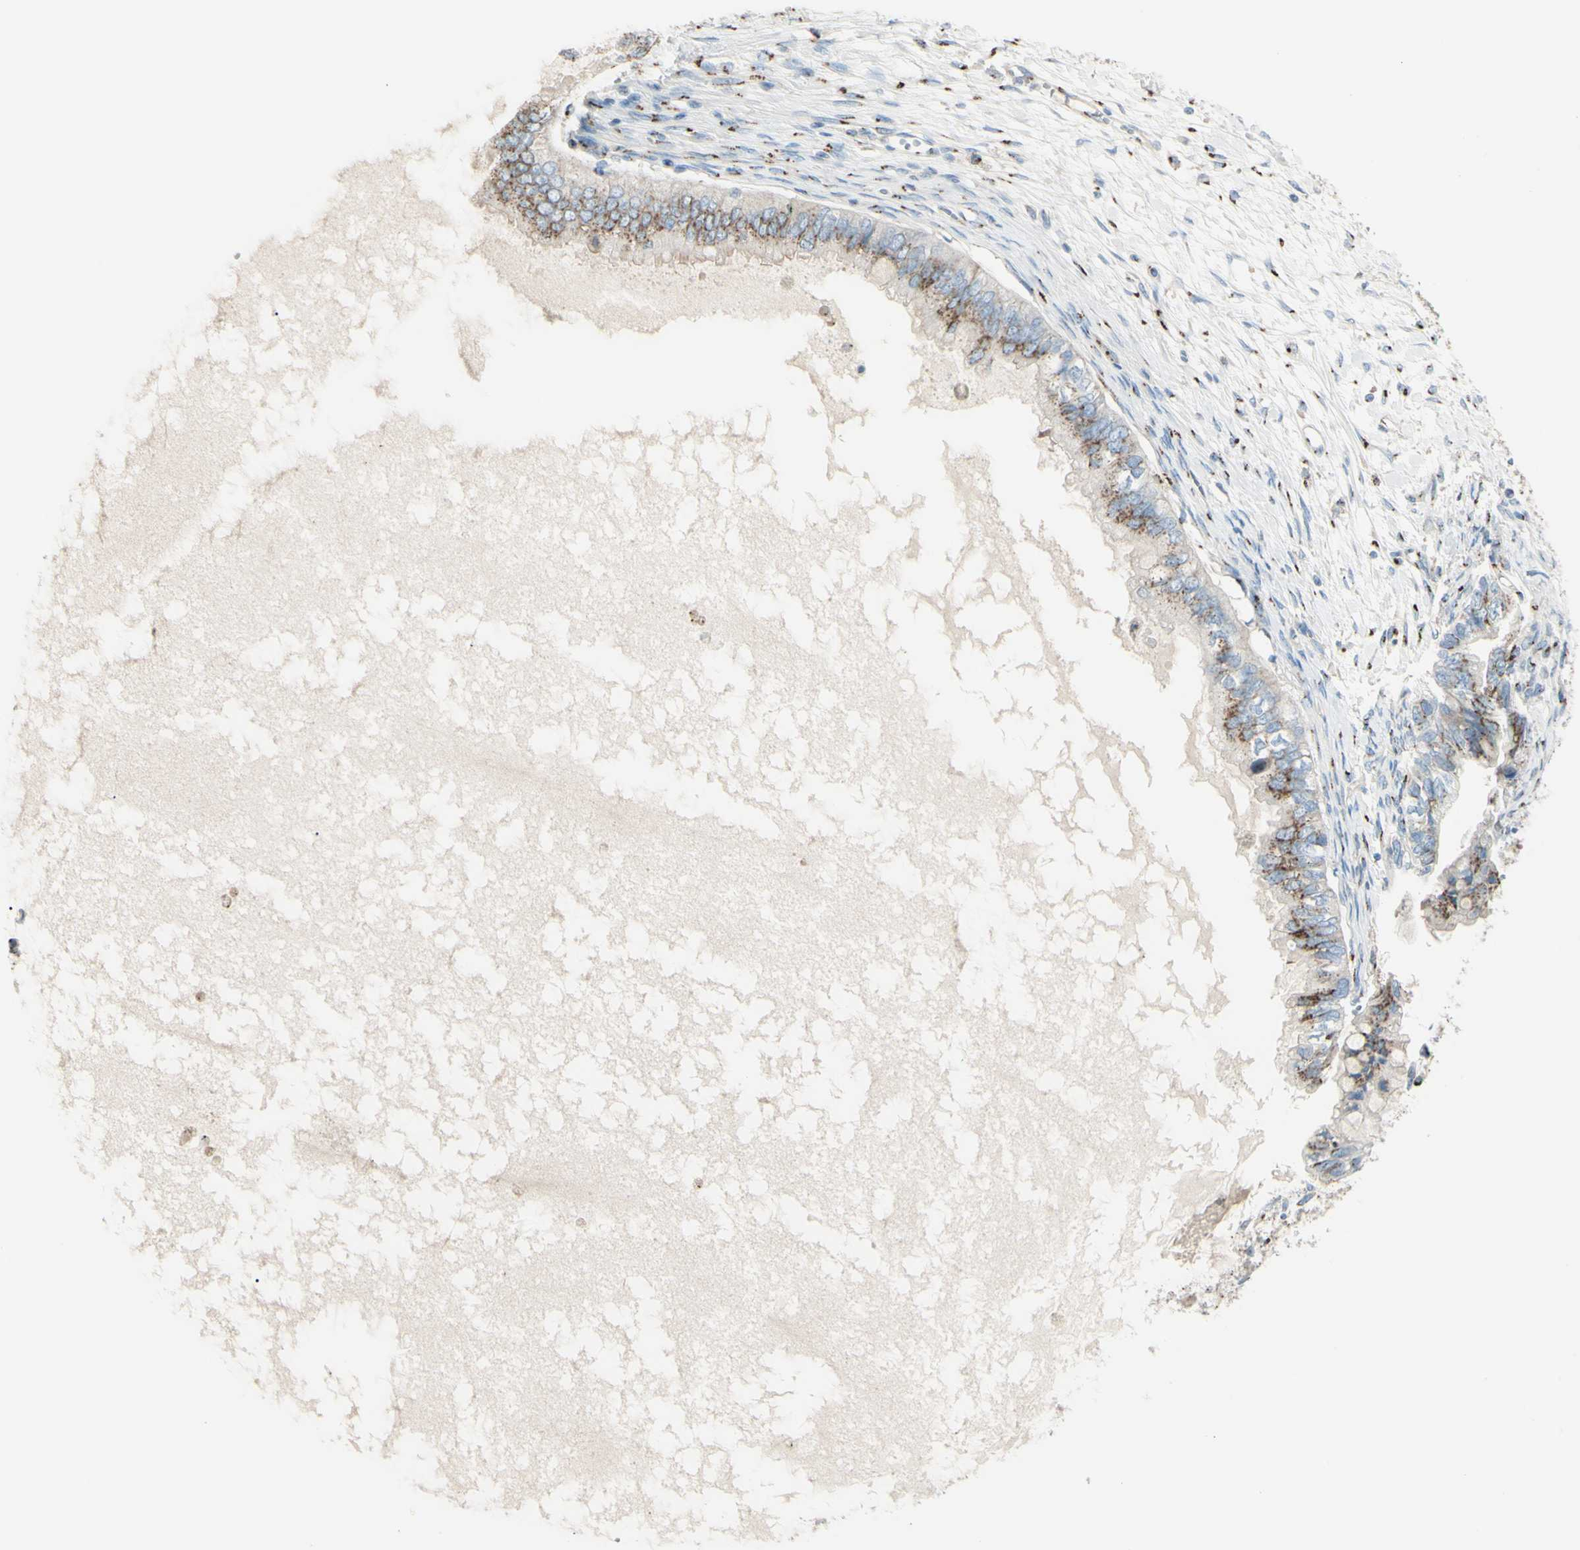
{"staining": {"intensity": "moderate", "quantity": "25%-75%", "location": "cytoplasmic/membranous"}, "tissue": "ovarian cancer", "cell_type": "Tumor cells", "image_type": "cancer", "snomed": [{"axis": "morphology", "description": "Cystadenocarcinoma, mucinous, NOS"}, {"axis": "topography", "description": "Ovary"}], "caption": "Tumor cells reveal medium levels of moderate cytoplasmic/membranous staining in about 25%-75% of cells in ovarian mucinous cystadenocarcinoma.", "gene": "B4GALT1", "patient": {"sex": "female", "age": 80}}